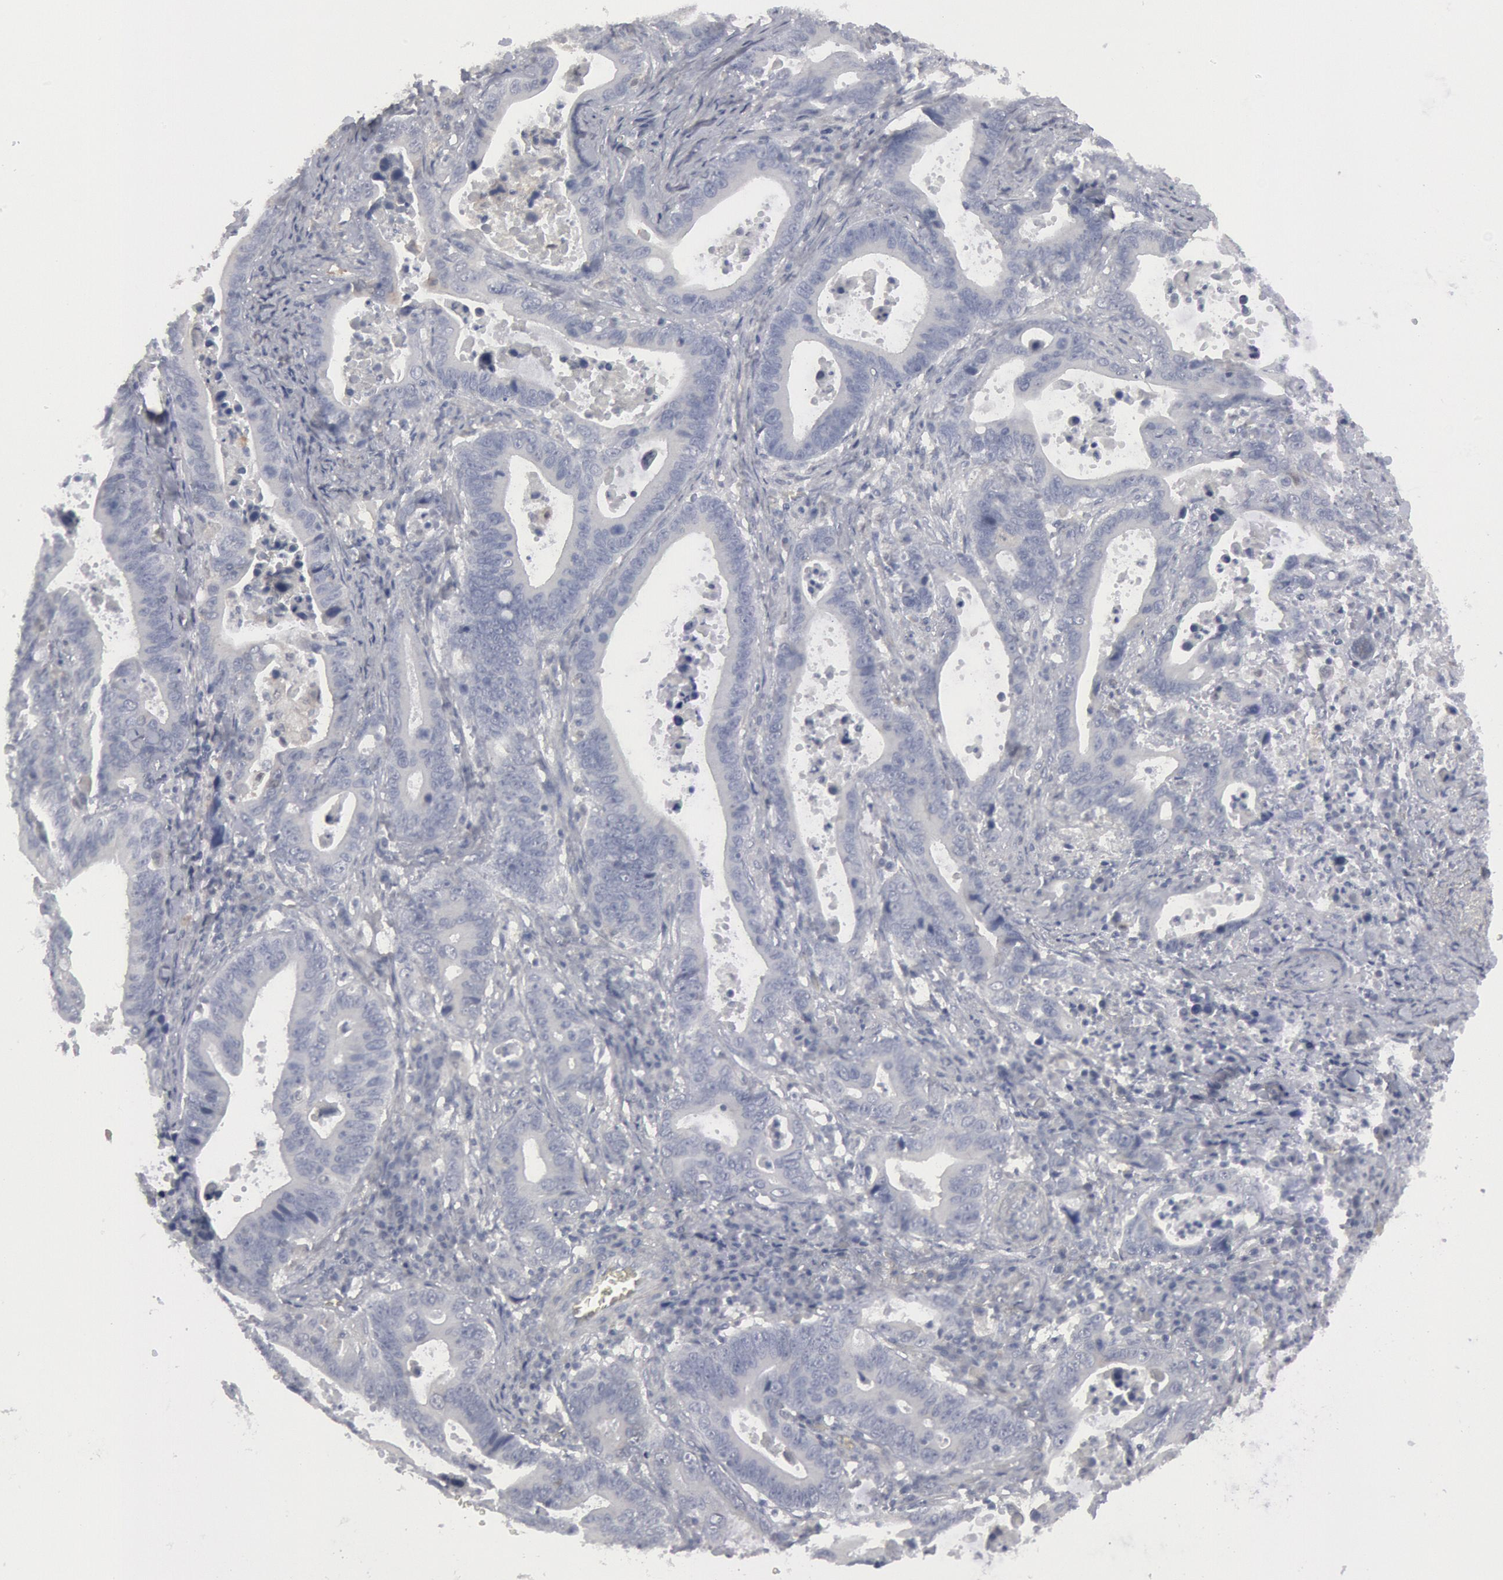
{"staining": {"intensity": "negative", "quantity": "none", "location": "none"}, "tissue": "stomach cancer", "cell_type": "Tumor cells", "image_type": "cancer", "snomed": [{"axis": "morphology", "description": "Adenocarcinoma, NOS"}, {"axis": "topography", "description": "Stomach, upper"}], "caption": "Protein analysis of adenocarcinoma (stomach) shows no significant positivity in tumor cells.", "gene": "DMC1", "patient": {"sex": "male", "age": 63}}